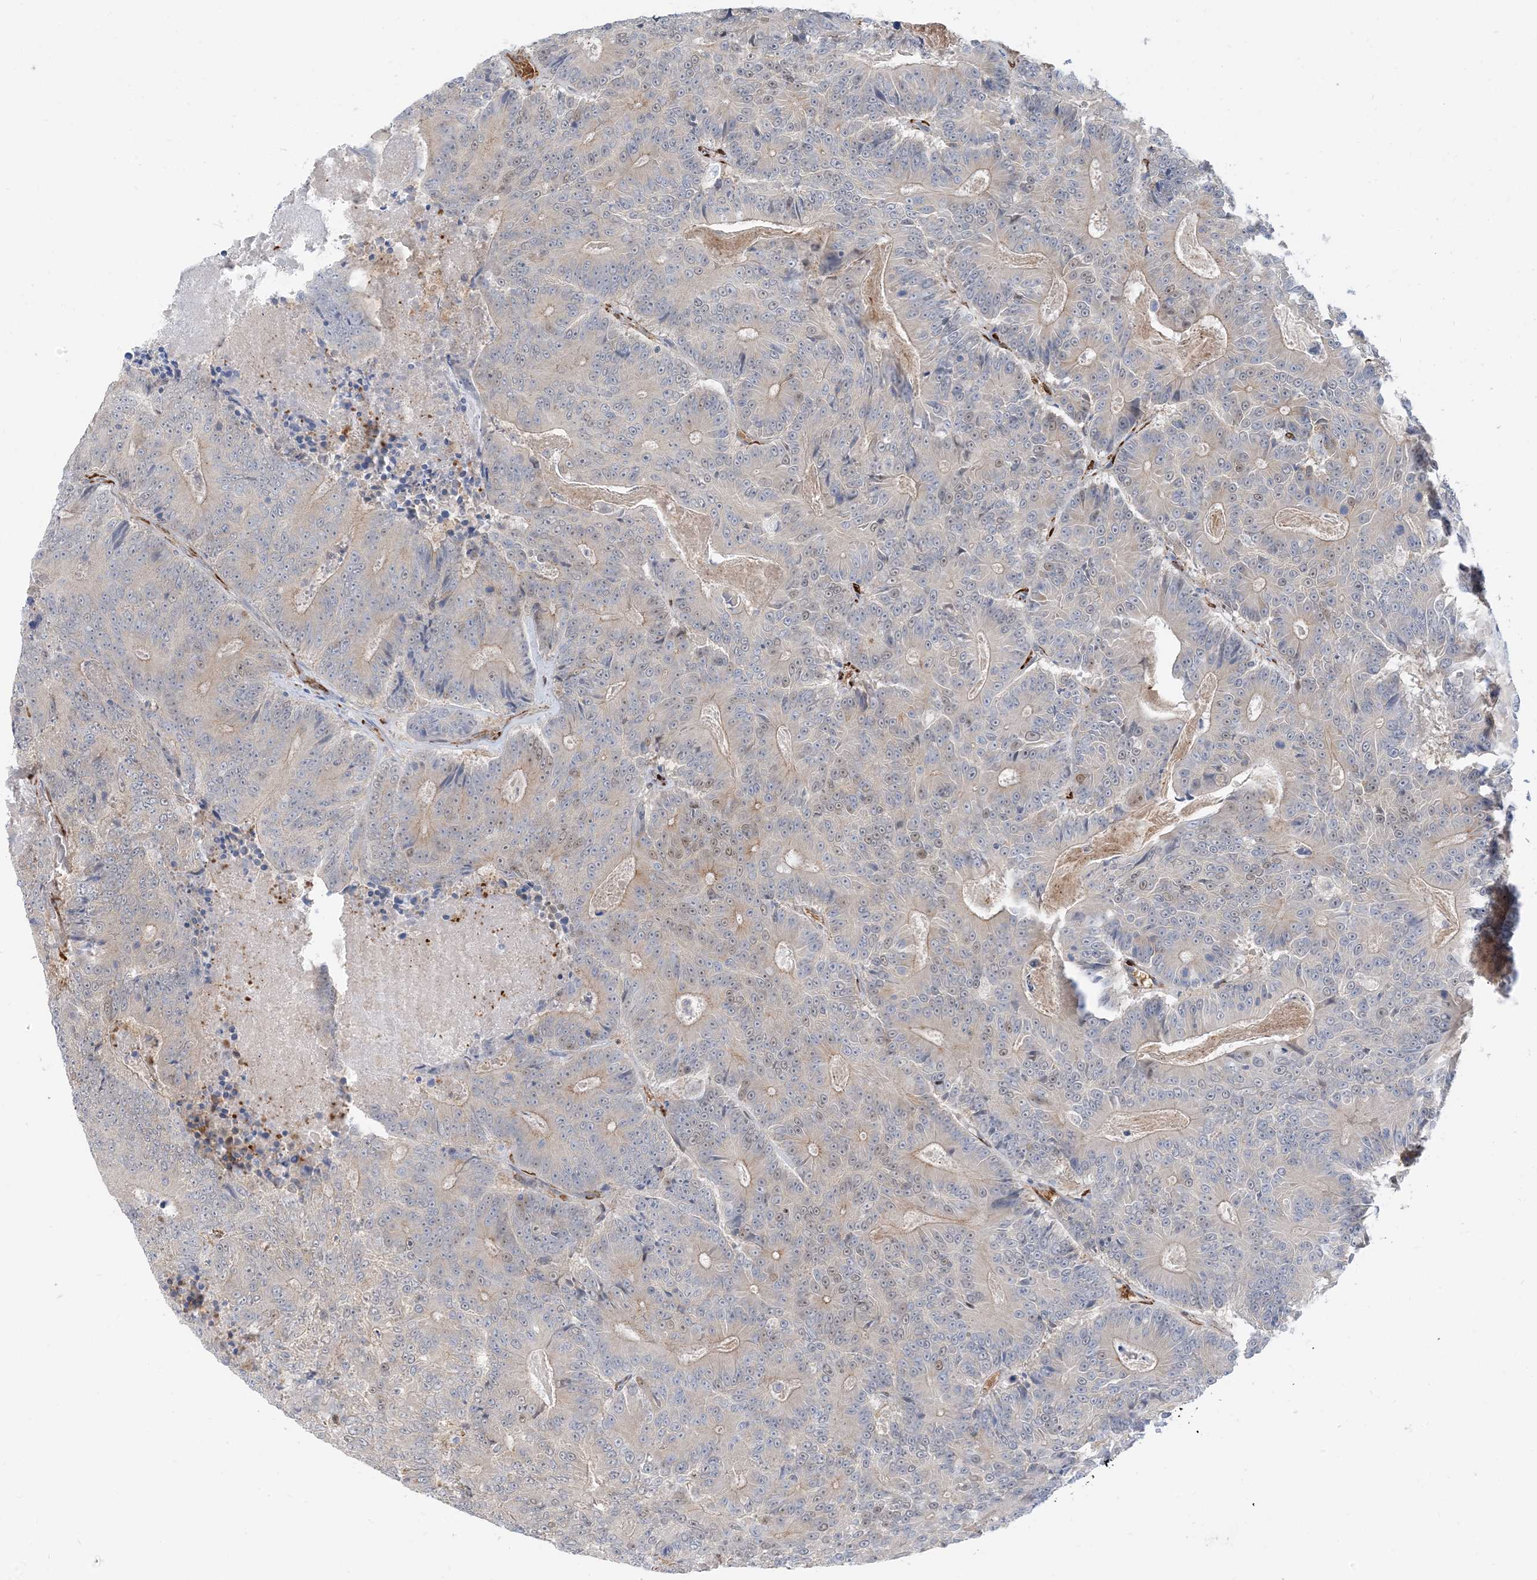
{"staining": {"intensity": "weak", "quantity": "<25%", "location": "cytoplasmic/membranous"}, "tissue": "colorectal cancer", "cell_type": "Tumor cells", "image_type": "cancer", "snomed": [{"axis": "morphology", "description": "Adenocarcinoma, NOS"}, {"axis": "topography", "description": "Colon"}], "caption": "Tumor cells show no significant protein expression in colorectal cancer. (DAB IHC visualized using brightfield microscopy, high magnification).", "gene": "RIN1", "patient": {"sex": "male", "age": 83}}